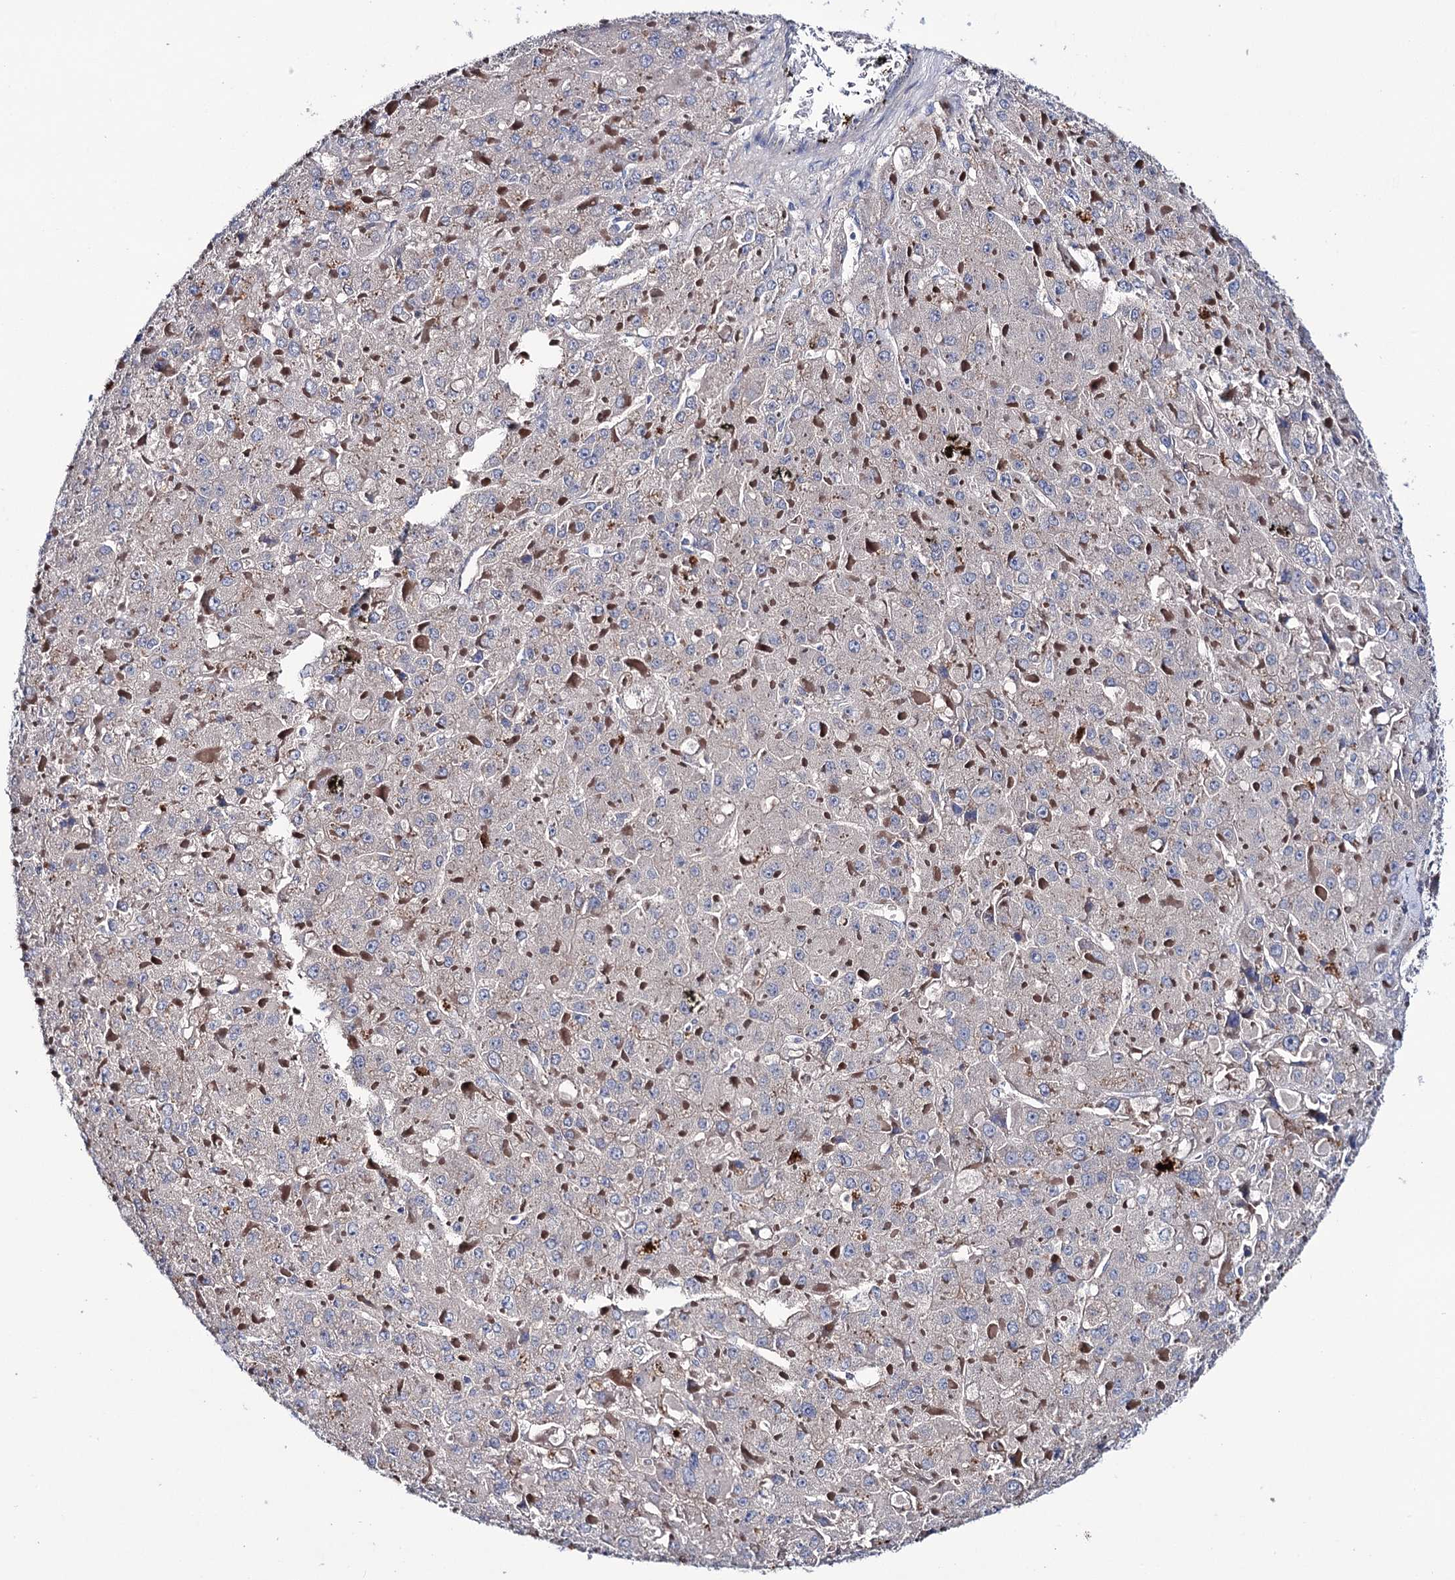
{"staining": {"intensity": "negative", "quantity": "none", "location": "none"}, "tissue": "liver cancer", "cell_type": "Tumor cells", "image_type": "cancer", "snomed": [{"axis": "morphology", "description": "Carcinoma, Hepatocellular, NOS"}, {"axis": "topography", "description": "Liver"}], "caption": "Immunohistochemistry histopathology image of neoplastic tissue: liver cancer (hepatocellular carcinoma) stained with DAB reveals no significant protein positivity in tumor cells.", "gene": "PPP1R32", "patient": {"sex": "female", "age": 73}}